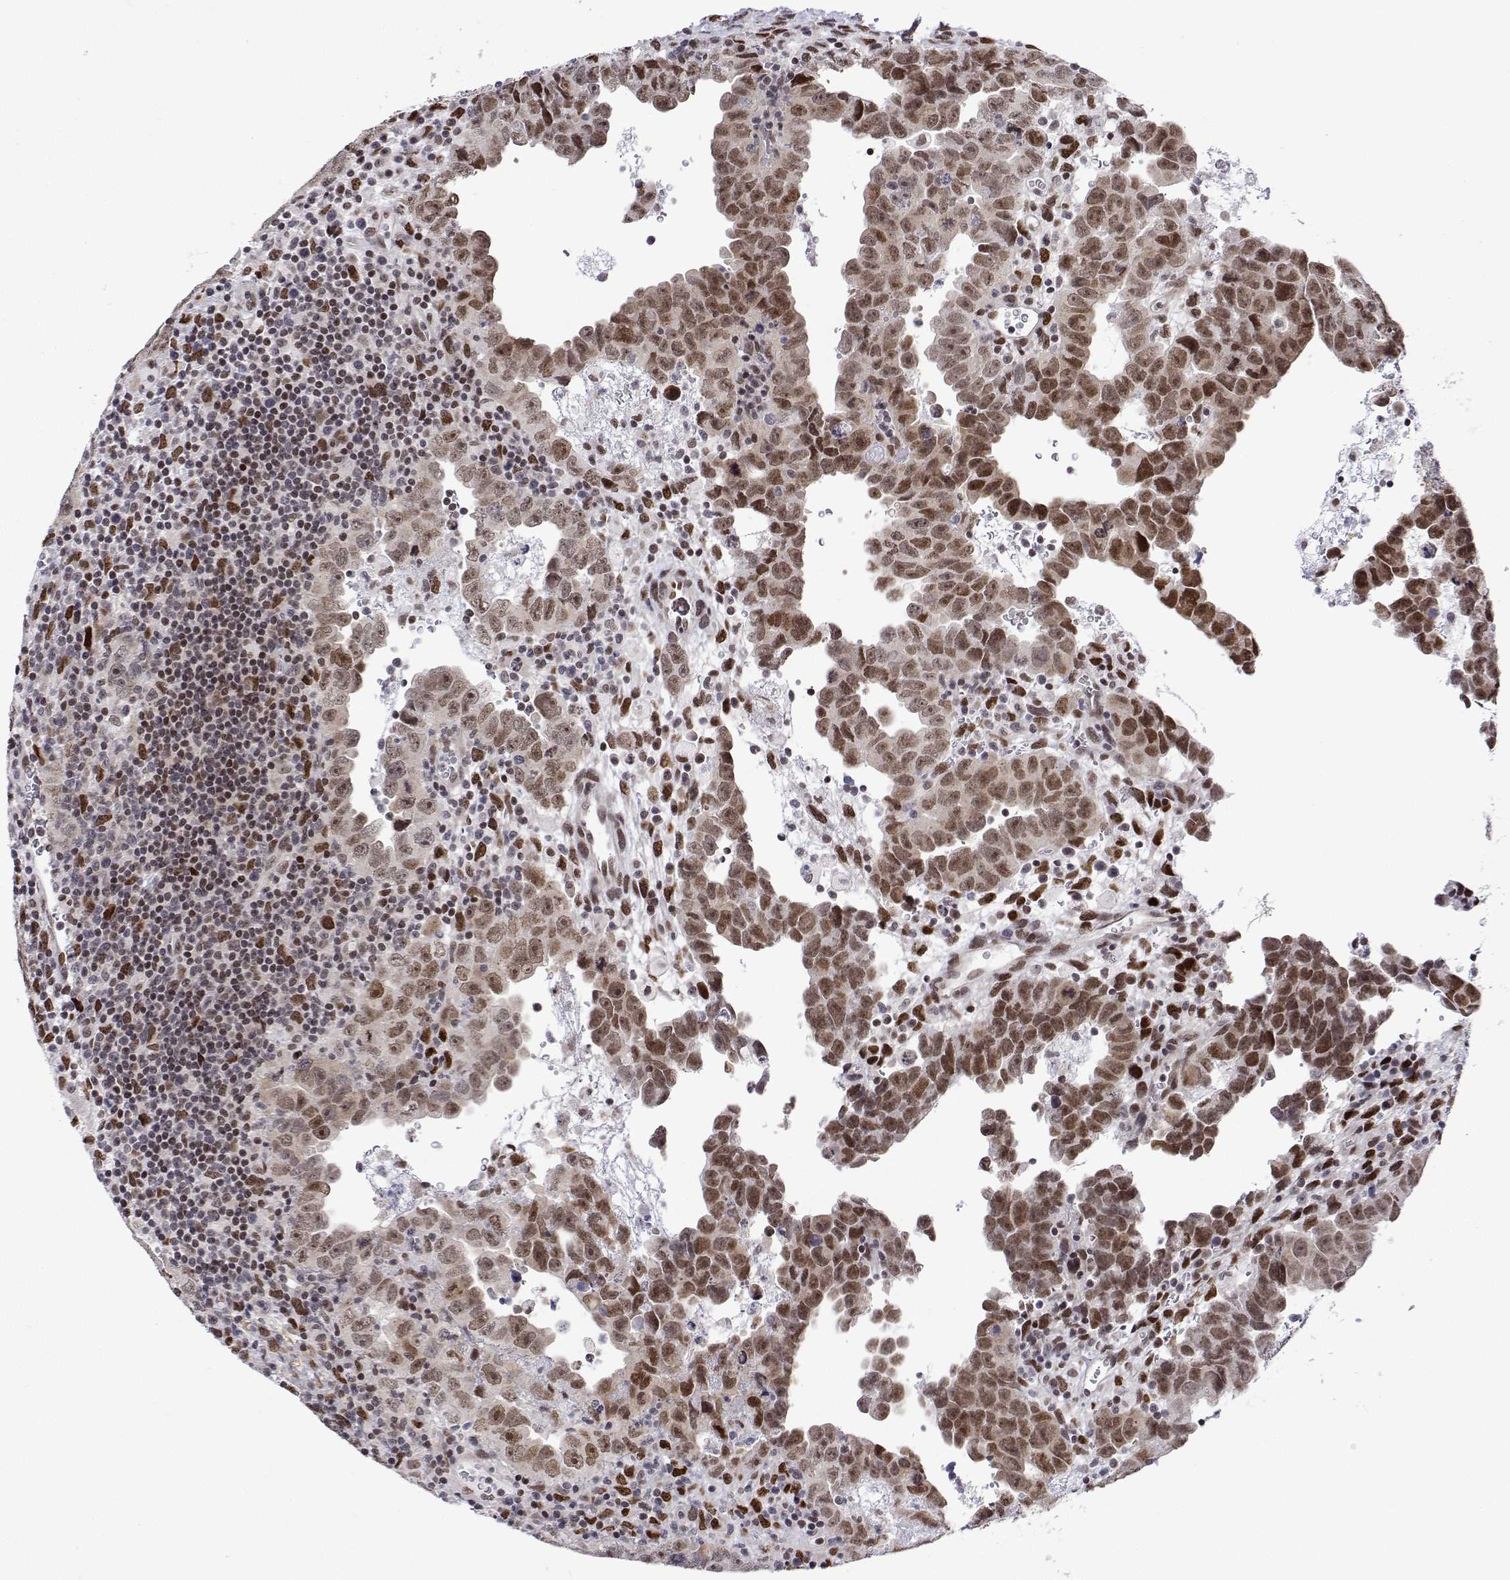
{"staining": {"intensity": "moderate", "quantity": ">75%", "location": "nuclear"}, "tissue": "testis cancer", "cell_type": "Tumor cells", "image_type": "cancer", "snomed": [{"axis": "morphology", "description": "Carcinoma, Embryonal, NOS"}, {"axis": "topography", "description": "Testis"}], "caption": "Testis cancer stained with a brown dye reveals moderate nuclear positive staining in approximately >75% of tumor cells.", "gene": "XPC", "patient": {"sex": "male", "age": 24}}